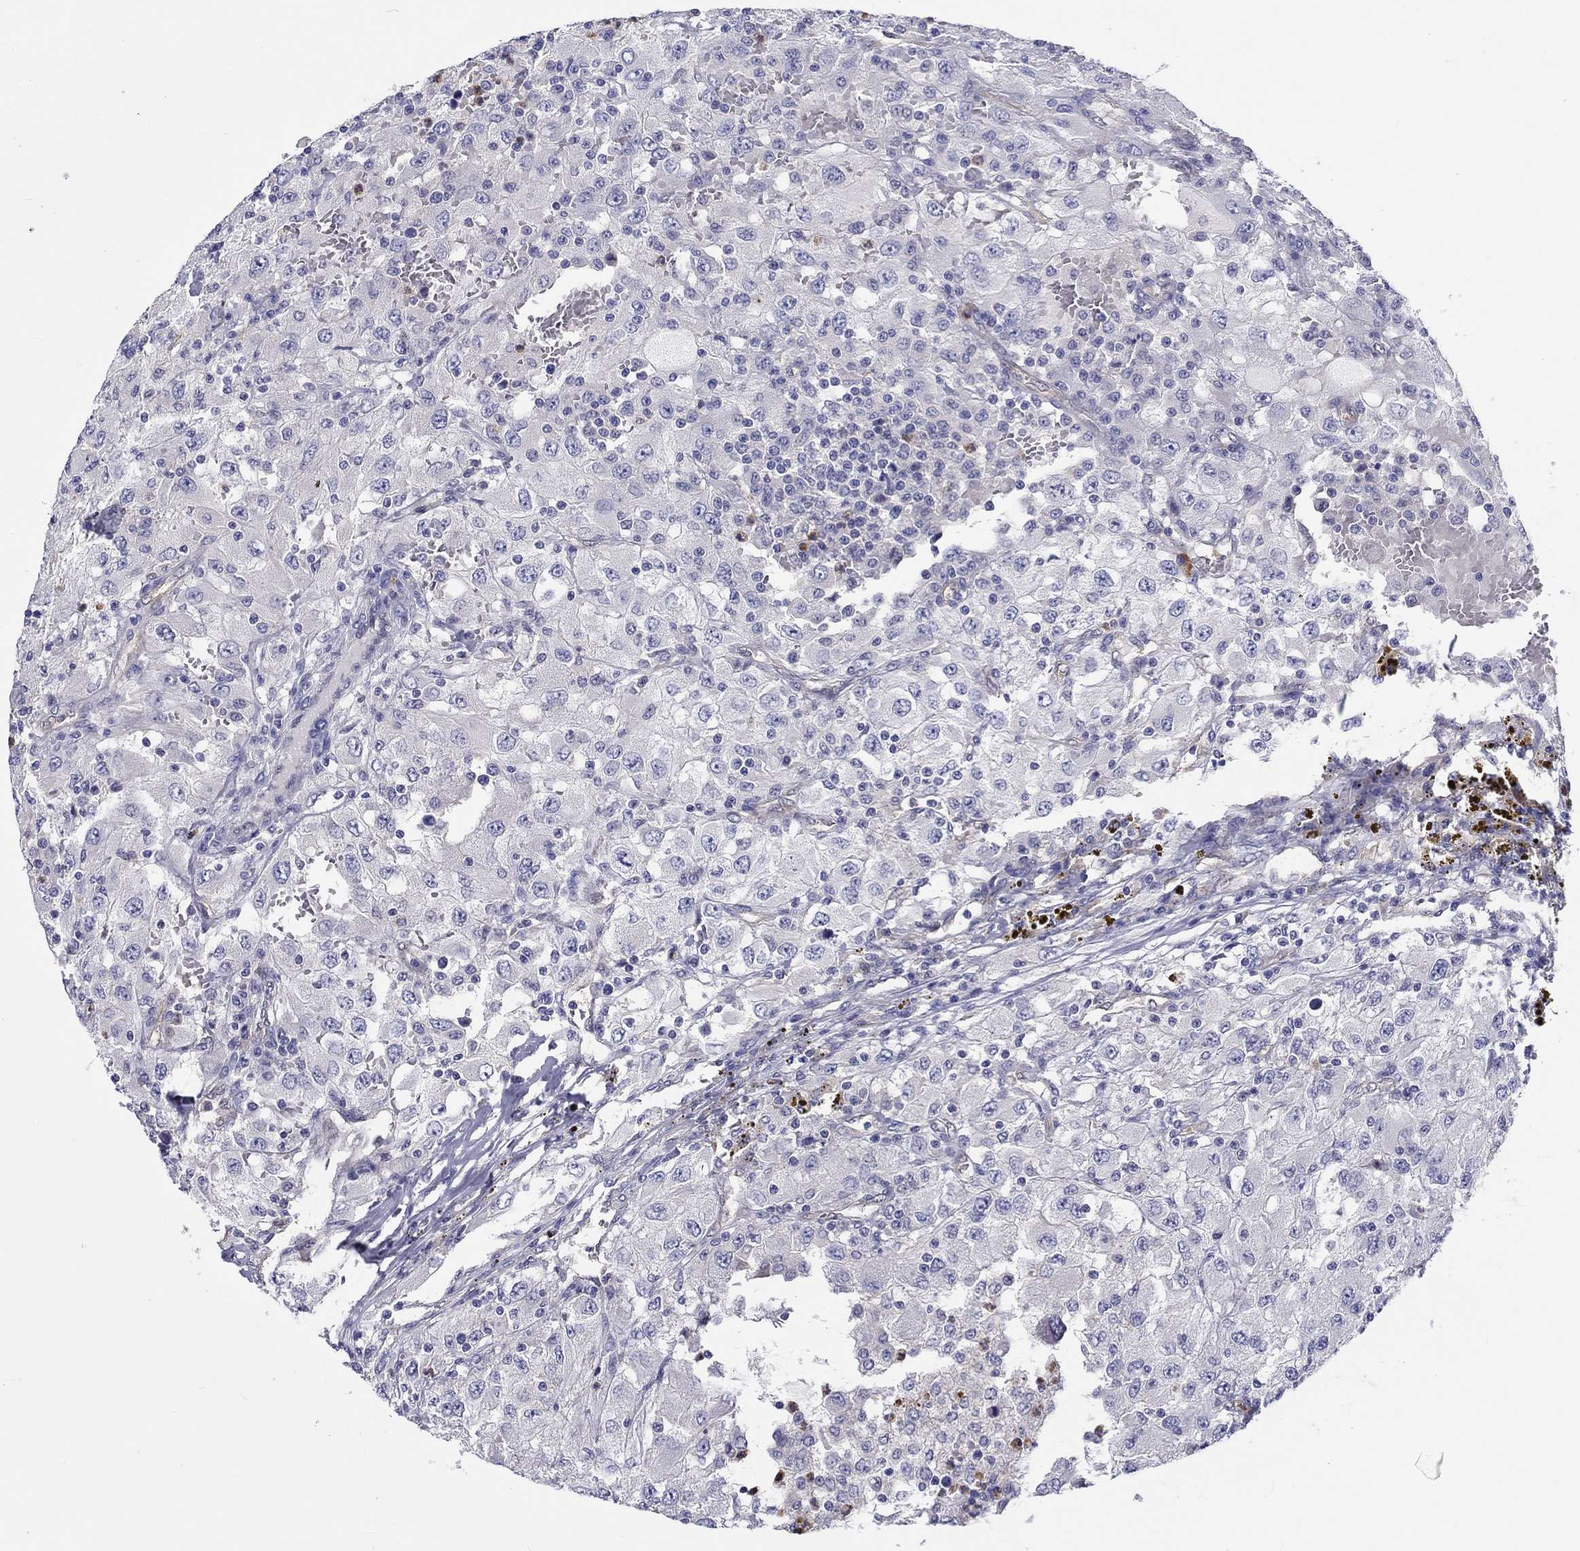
{"staining": {"intensity": "negative", "quantity": "none", "location": "none"}, "tissue": "renal cancer", "cell_type": "Tumor cells", "image_type": "cancer", "snomed": [{"axis": "morphology", "description": "Adenocarcinoma, NOS"}, {"axis": "topography", "description": "Kidney"}], "caption": "Tumor cells show no significant expression in adenocarcinoma (renal).", "gene": "ABCG4", "patient": {"sex": "female", "age": 67}}